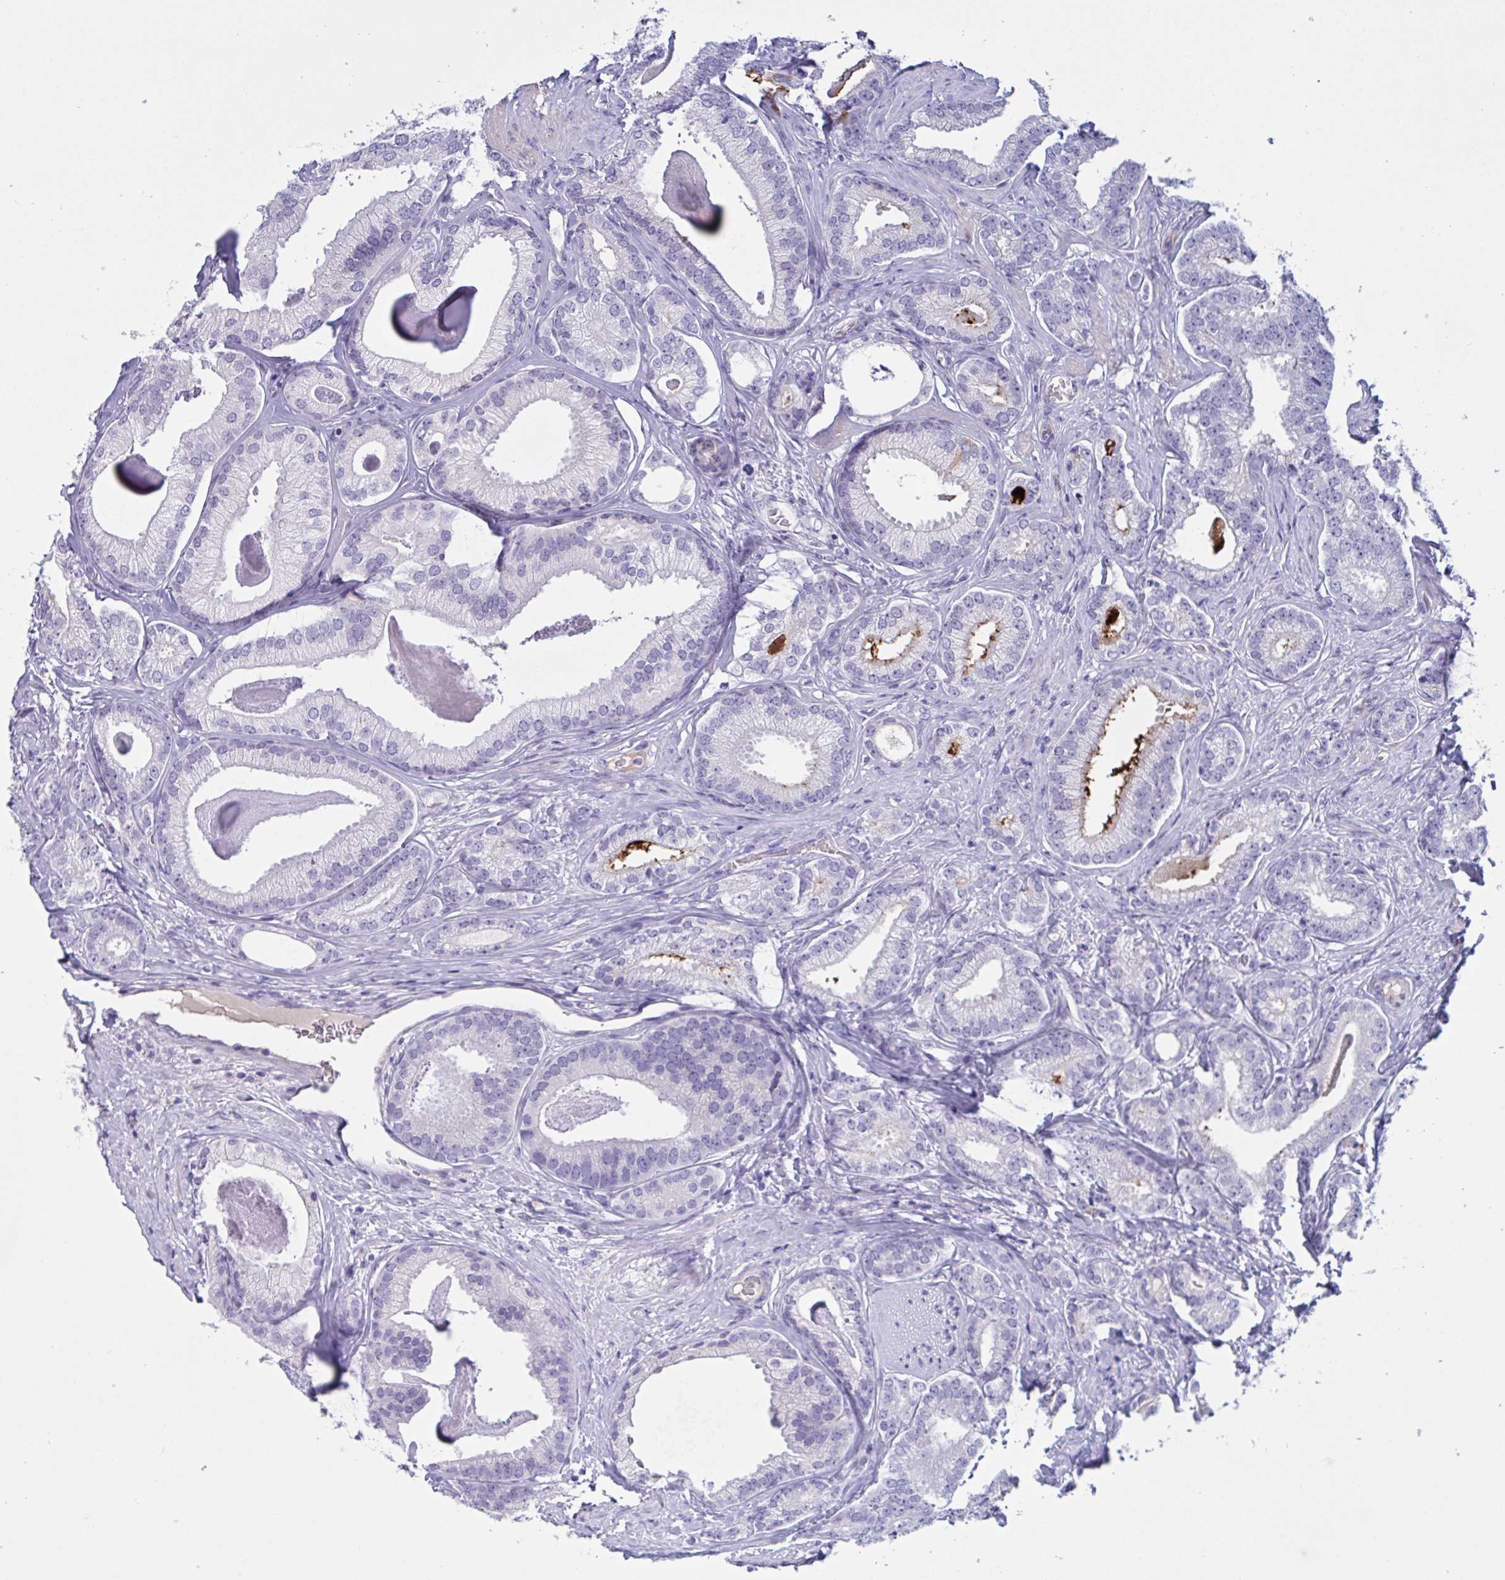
{"staining": {"intensity": "moderate", "quantity": "<25%", "location": "cytoplasmic/membranous"}, "tissue": "prostate cancer", "cell_type": "Tumor cells", "image_type": "cancer", "snomed": [{"axis": "morphology", "description": "Adenocarcinoma, Low grade"}, {"axis": "topography", "description": "Prostate"}], "caption": "This photomicrograph demonstrates prostate adenocarcinoma (low-grade) stained with IHC to label a protein in brown. The cytoplasmic/membranous of tumor cells show moderate positivity for the protein. Nuclei are counter-stained blue.", "gene": "MS4A14", "patient": {"sex": "male", "age": 63}}